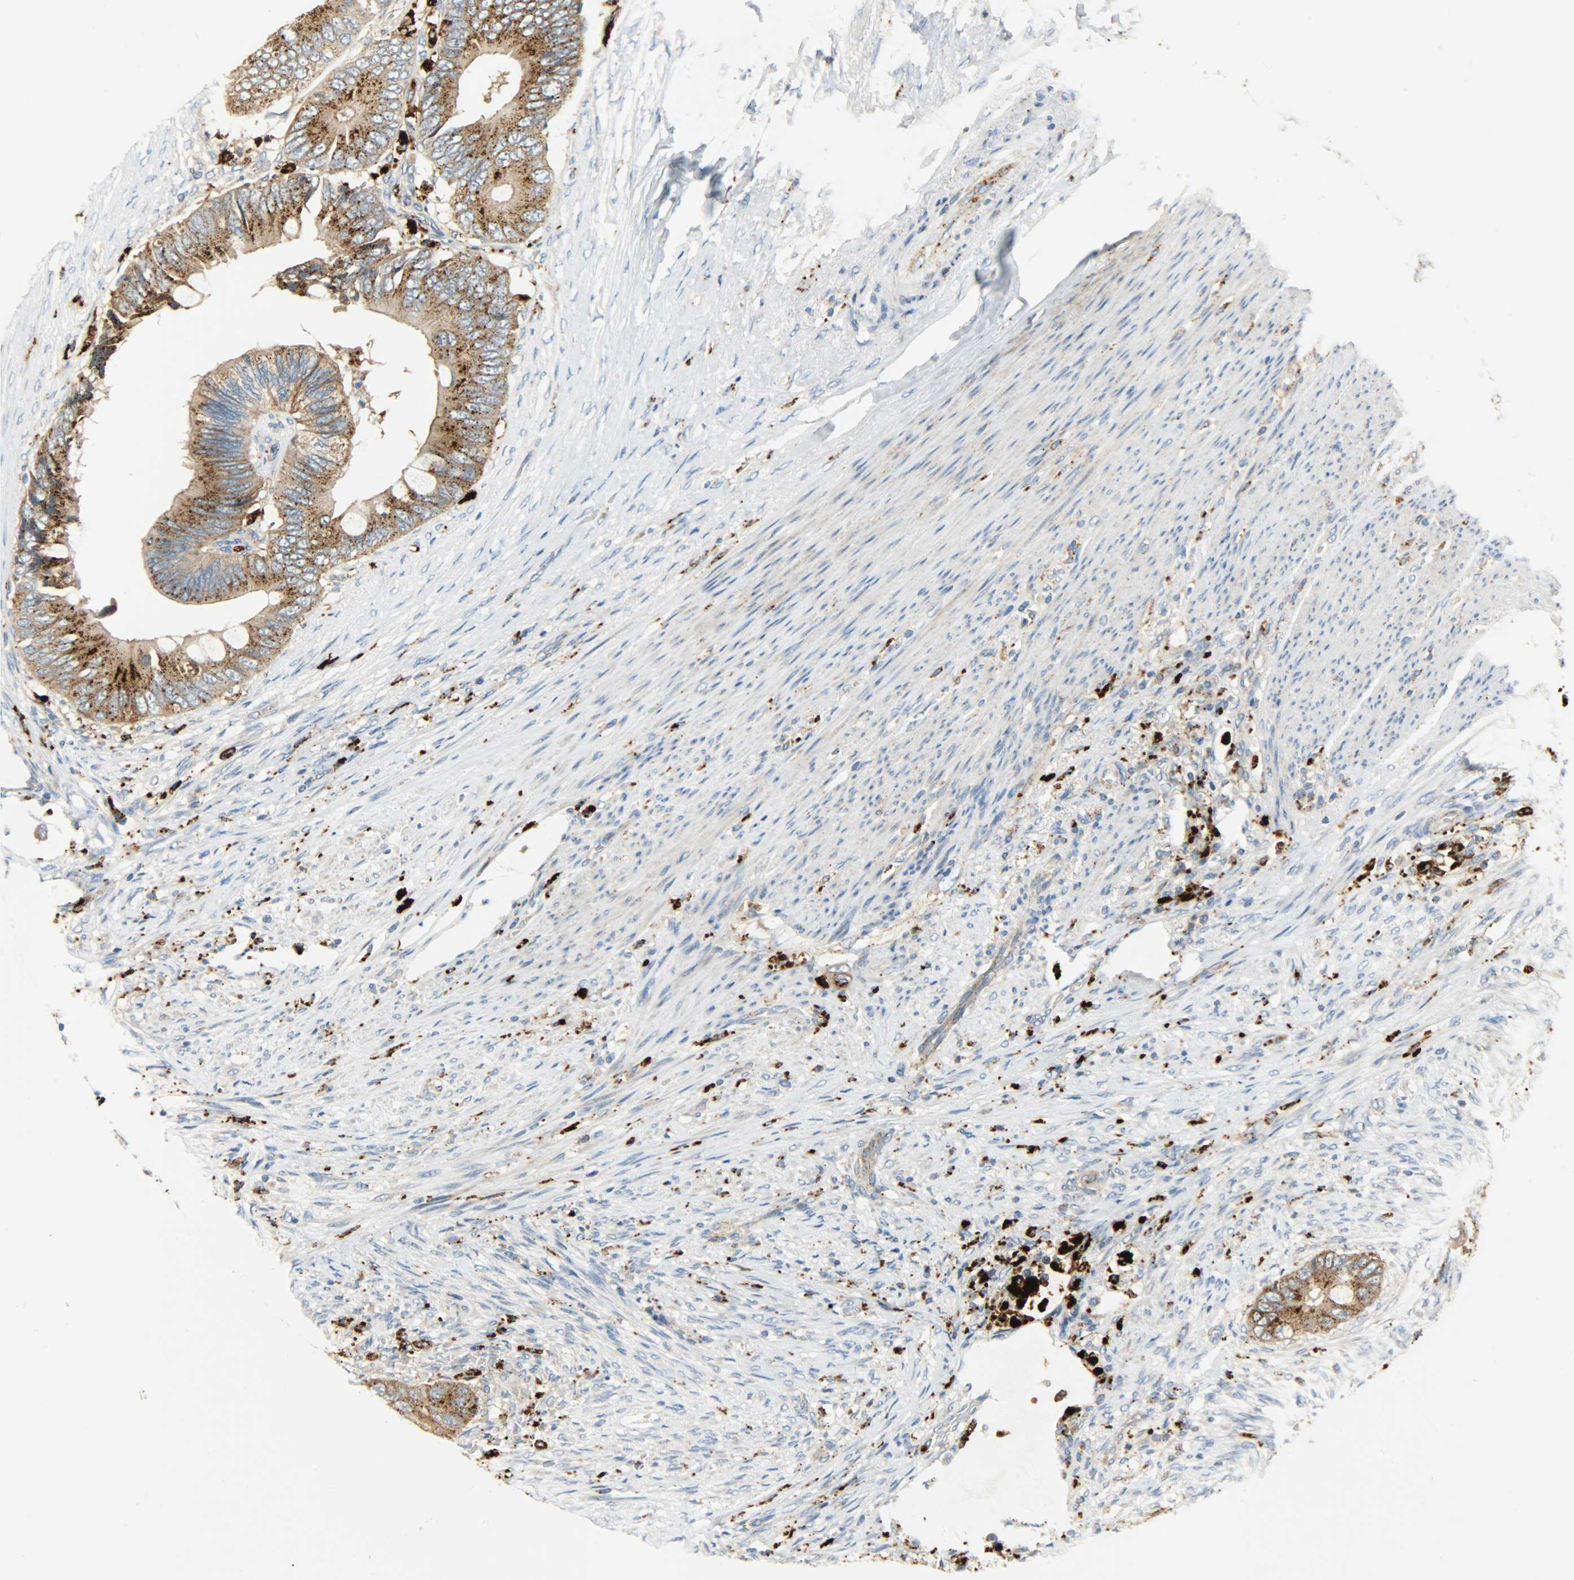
{"staining": {"intensity": "moderate", "quantity": ">75%", "location": "cytoplasmic/membranous"}, "tissue": "colorectal cancer", "cell_type": "Tumor cells", "image_type": "cancer", "snomed": [{"axis": "morphology", "description": "Adenocarcinoma, NOS"}, {"axis": "topography", "description": "Rectum"}], "caption": "Immunohistochemistry photomicrograph of colorectal cancer stained for a protein (brown), which reveals medium levels of moderate cytoplasmic/membranous staining in about >75% of tumor cells.", "gene": "ASAH1", "patient": {"sex": "female", "age": 77}}